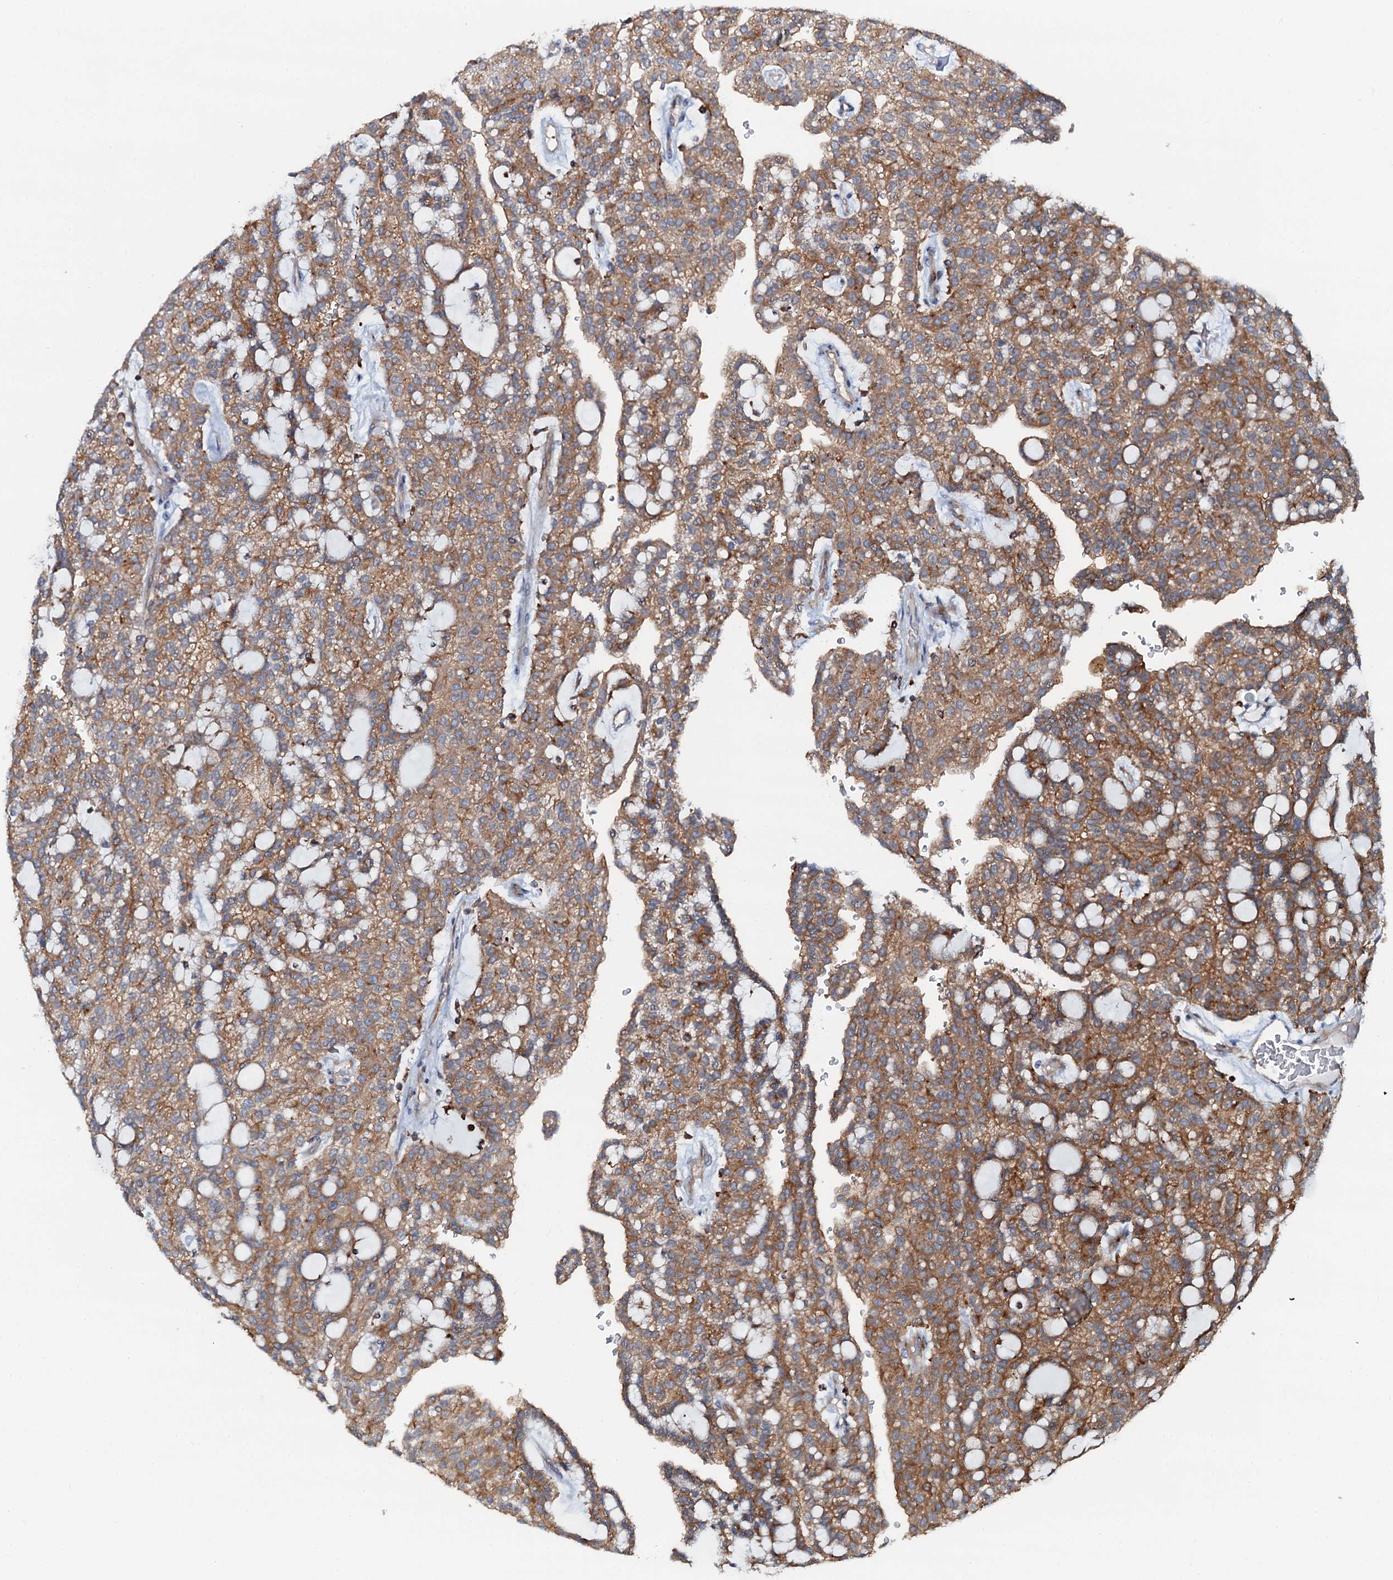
{"staining": {"intensity": "moderate", "quantity": ">75%", "location": "cytoplasmic/membranous"}, "tissue": "renal cancer", "cell_type": "Tumor cells", "image_type": "cancer", "snomed": [{"axis": "morphology", "description": "Adenocarcinoma, NOS"}, {"axis": "topography", "description": "Kidney"}], "caption": "Renal cancer stained with a protein marker exhibits moderate staining in tumor cells.", "gene": "VAMP8", "patient": {"sex": "male", "age": 63}}